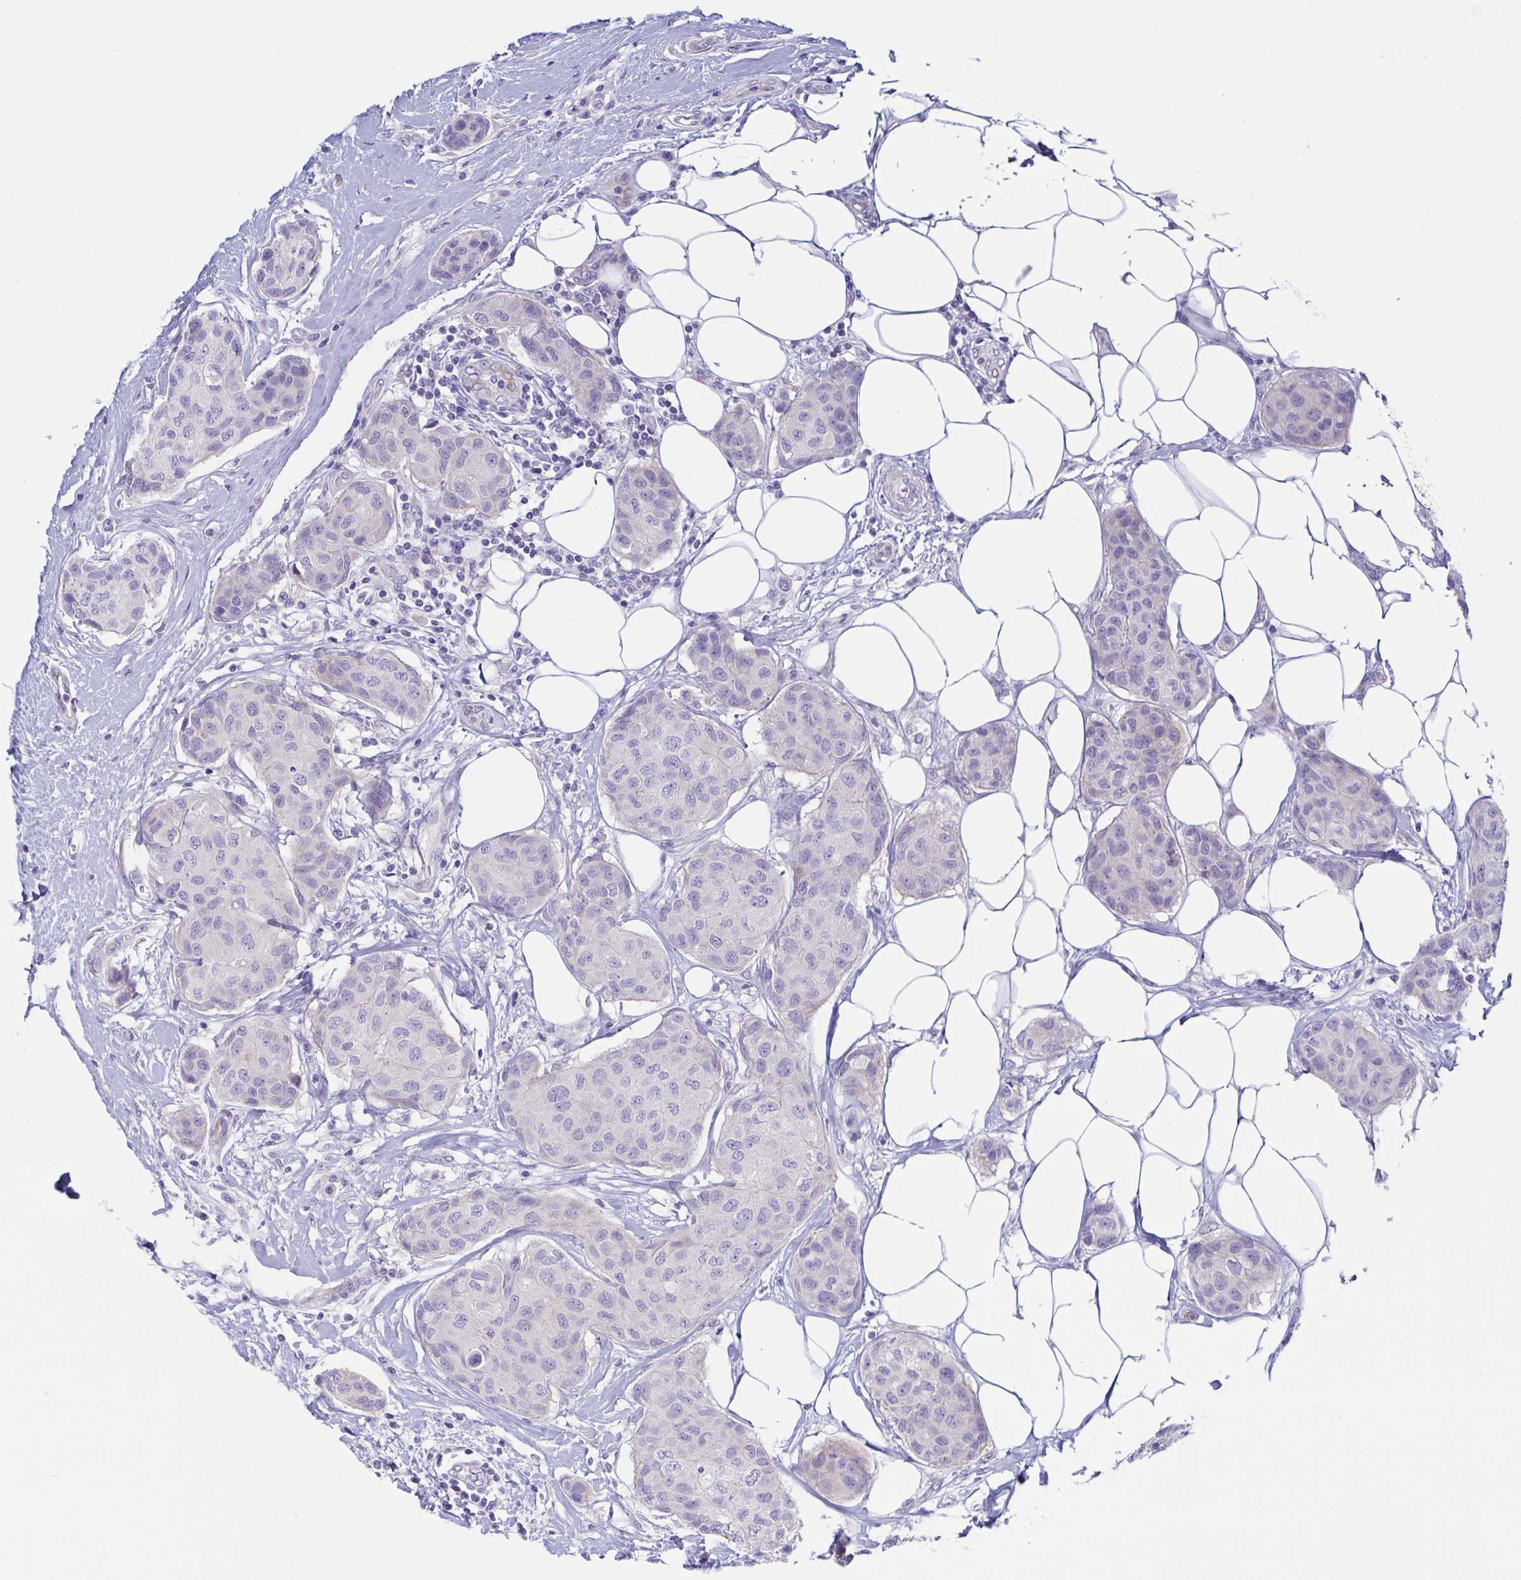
{"staining": {"intensity": "negative", "quantity": "none", "location": "none"}, "tissue": "breast cancer", "cell_type": "Tumor cells", "image_type": "cancer", "snomed": [{"axis": "morphology", "description": "Duct carcinoma"}, {"axis": "topography", "description": "Breast"}, {"axis": "topography", "description": "Lymph node"}], "caption": "Breast cancer was stained to show a protein in brown. There is no significant expression in tumor cells.", "gene": "TNNI2", "patient": {"sex": "female", "age": 80}}